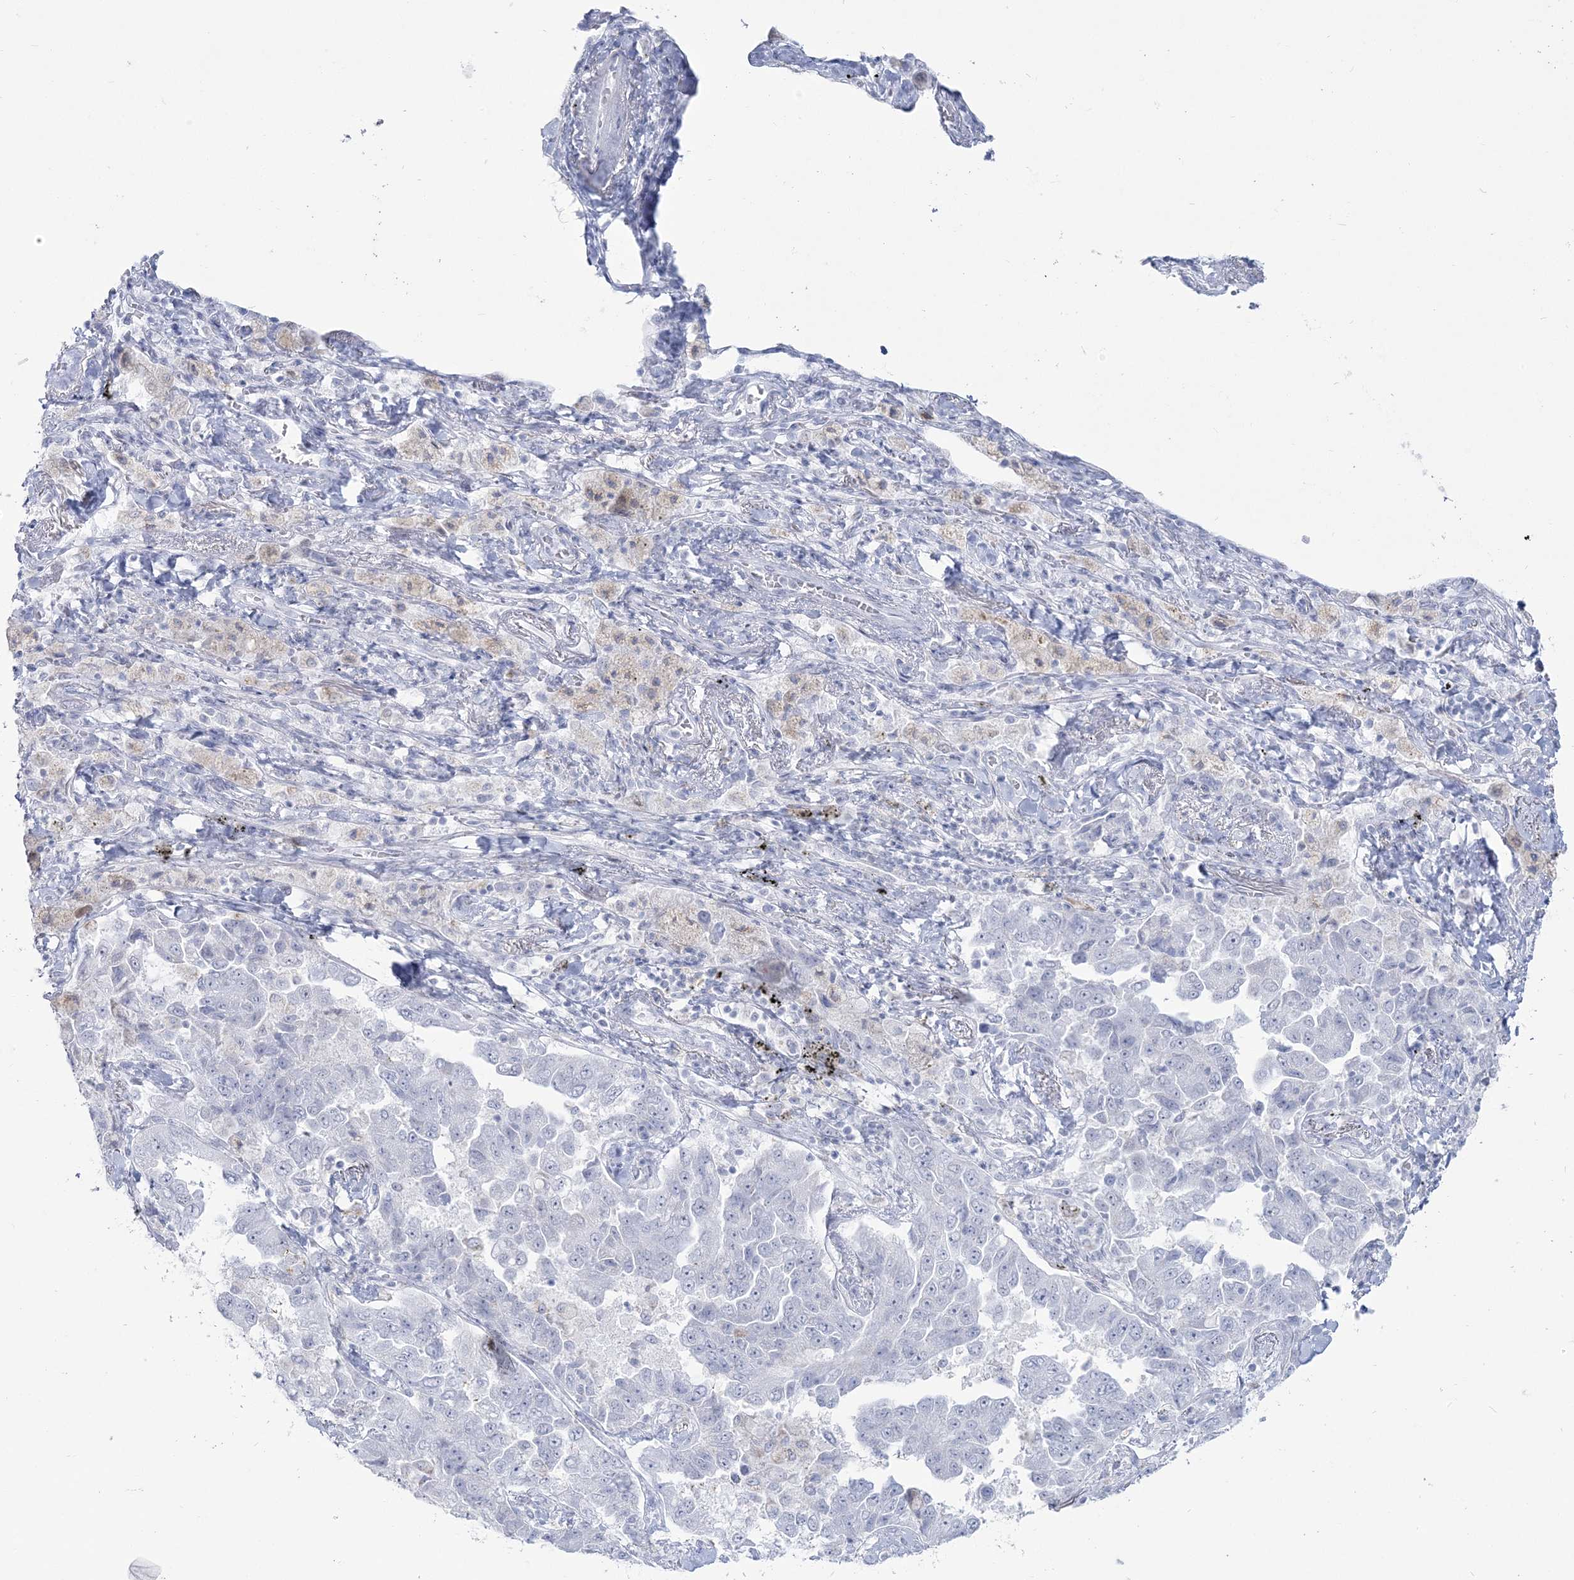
{"staining": {"intensity": "negative", "quantity": "none", "location": "none"}, "tissue": "lung cancer", "cell_type": "Tumor cells", "image_type": "cancer", "snomed": [{"axis": "morphology", "description": "Adenocarcinoma, NOS"}, {"axis": "topography", "description": "Lung"}], "caption": "Immunohistochemistry image of neoplastic tissue: lung cancer (adenocarcinoma) stained with DAB (3,3'-diaminobenzidine) reveals no significant protein staining in tumor cells.", "gene": "ZNF843", "patient": {"sex": "female", "age": 51}}